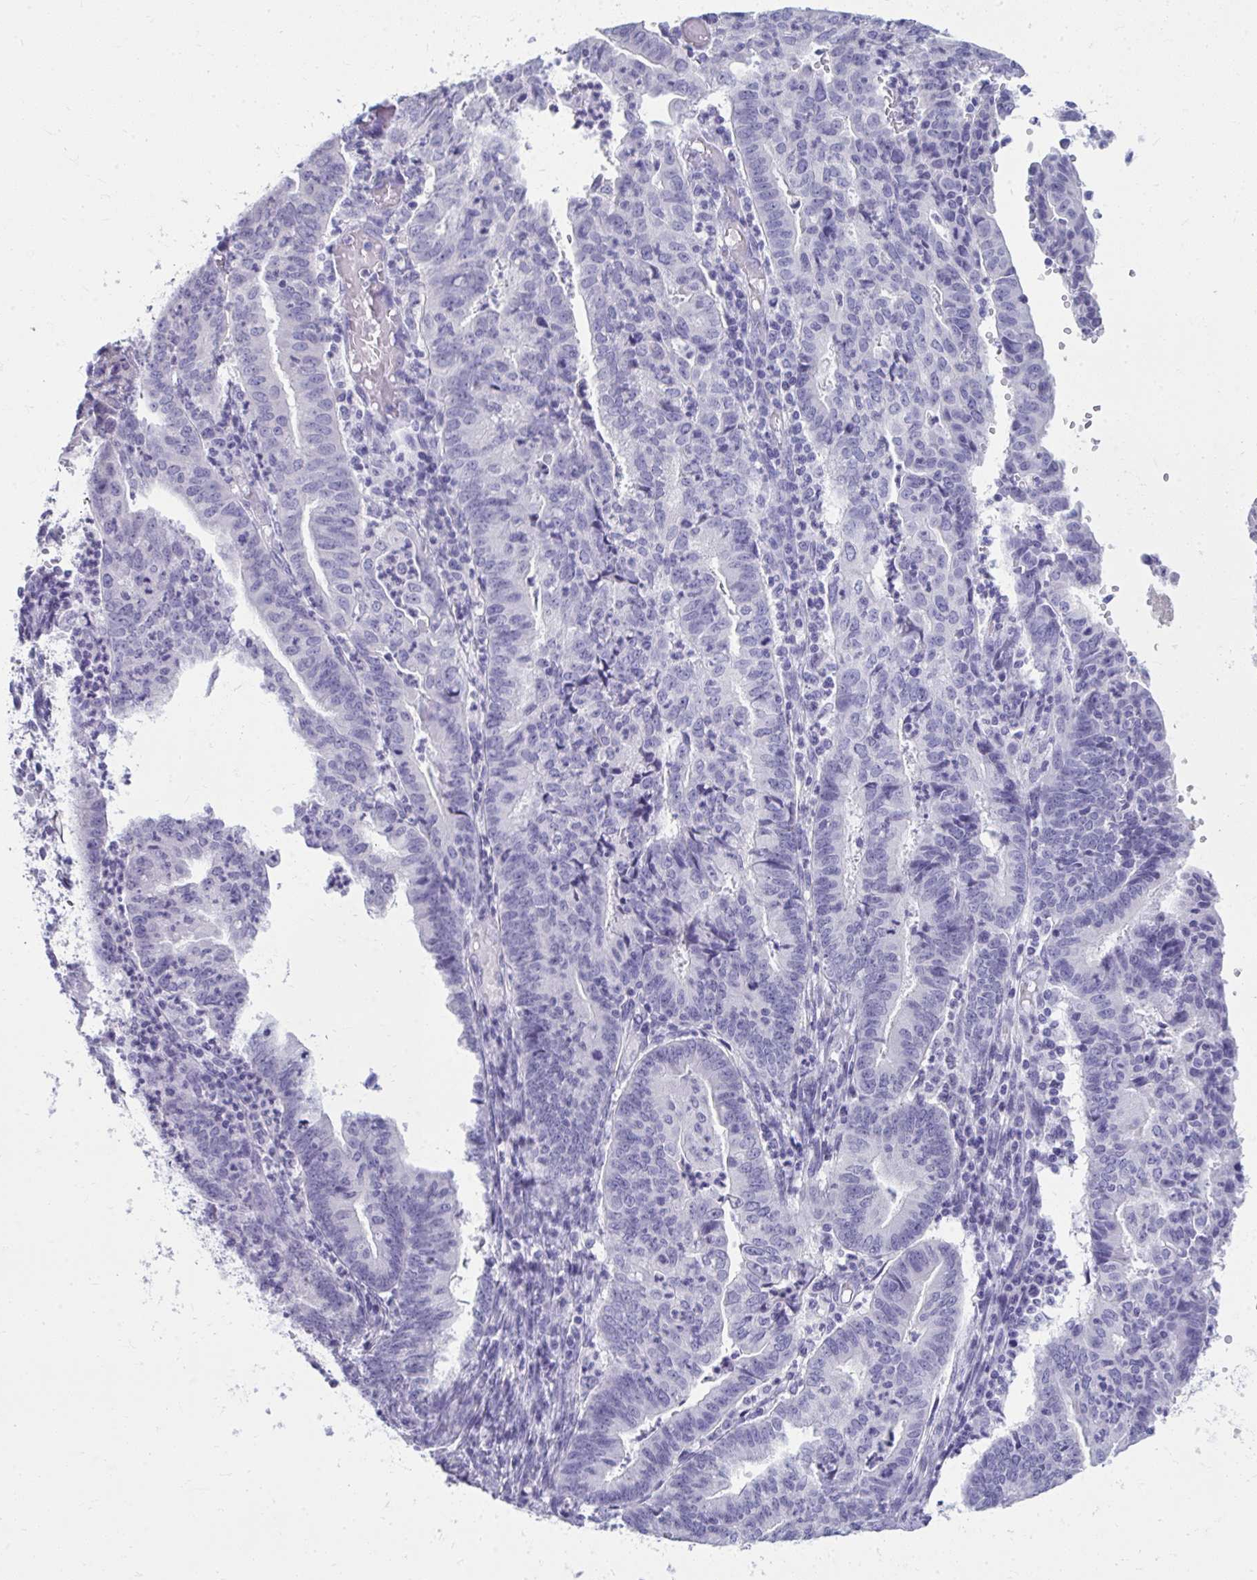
{"staining": {"intensity": "negative", "quantity": "none", "location": "none"}, "tissue": "endometrial cancer", "cell_type": "Tumor cells", "image_type": "cancer", "snomed": [{"axis": "morphology", "description": "Adenocarcinoma, NOS"}, {"axis": "topography", "description": "Endometrium"}], "caption": "An image of human endometrial cancer is negative for staining in tumor cells.", "gene": "QDPR", "patient": {"sex": "female", "age": 60}}